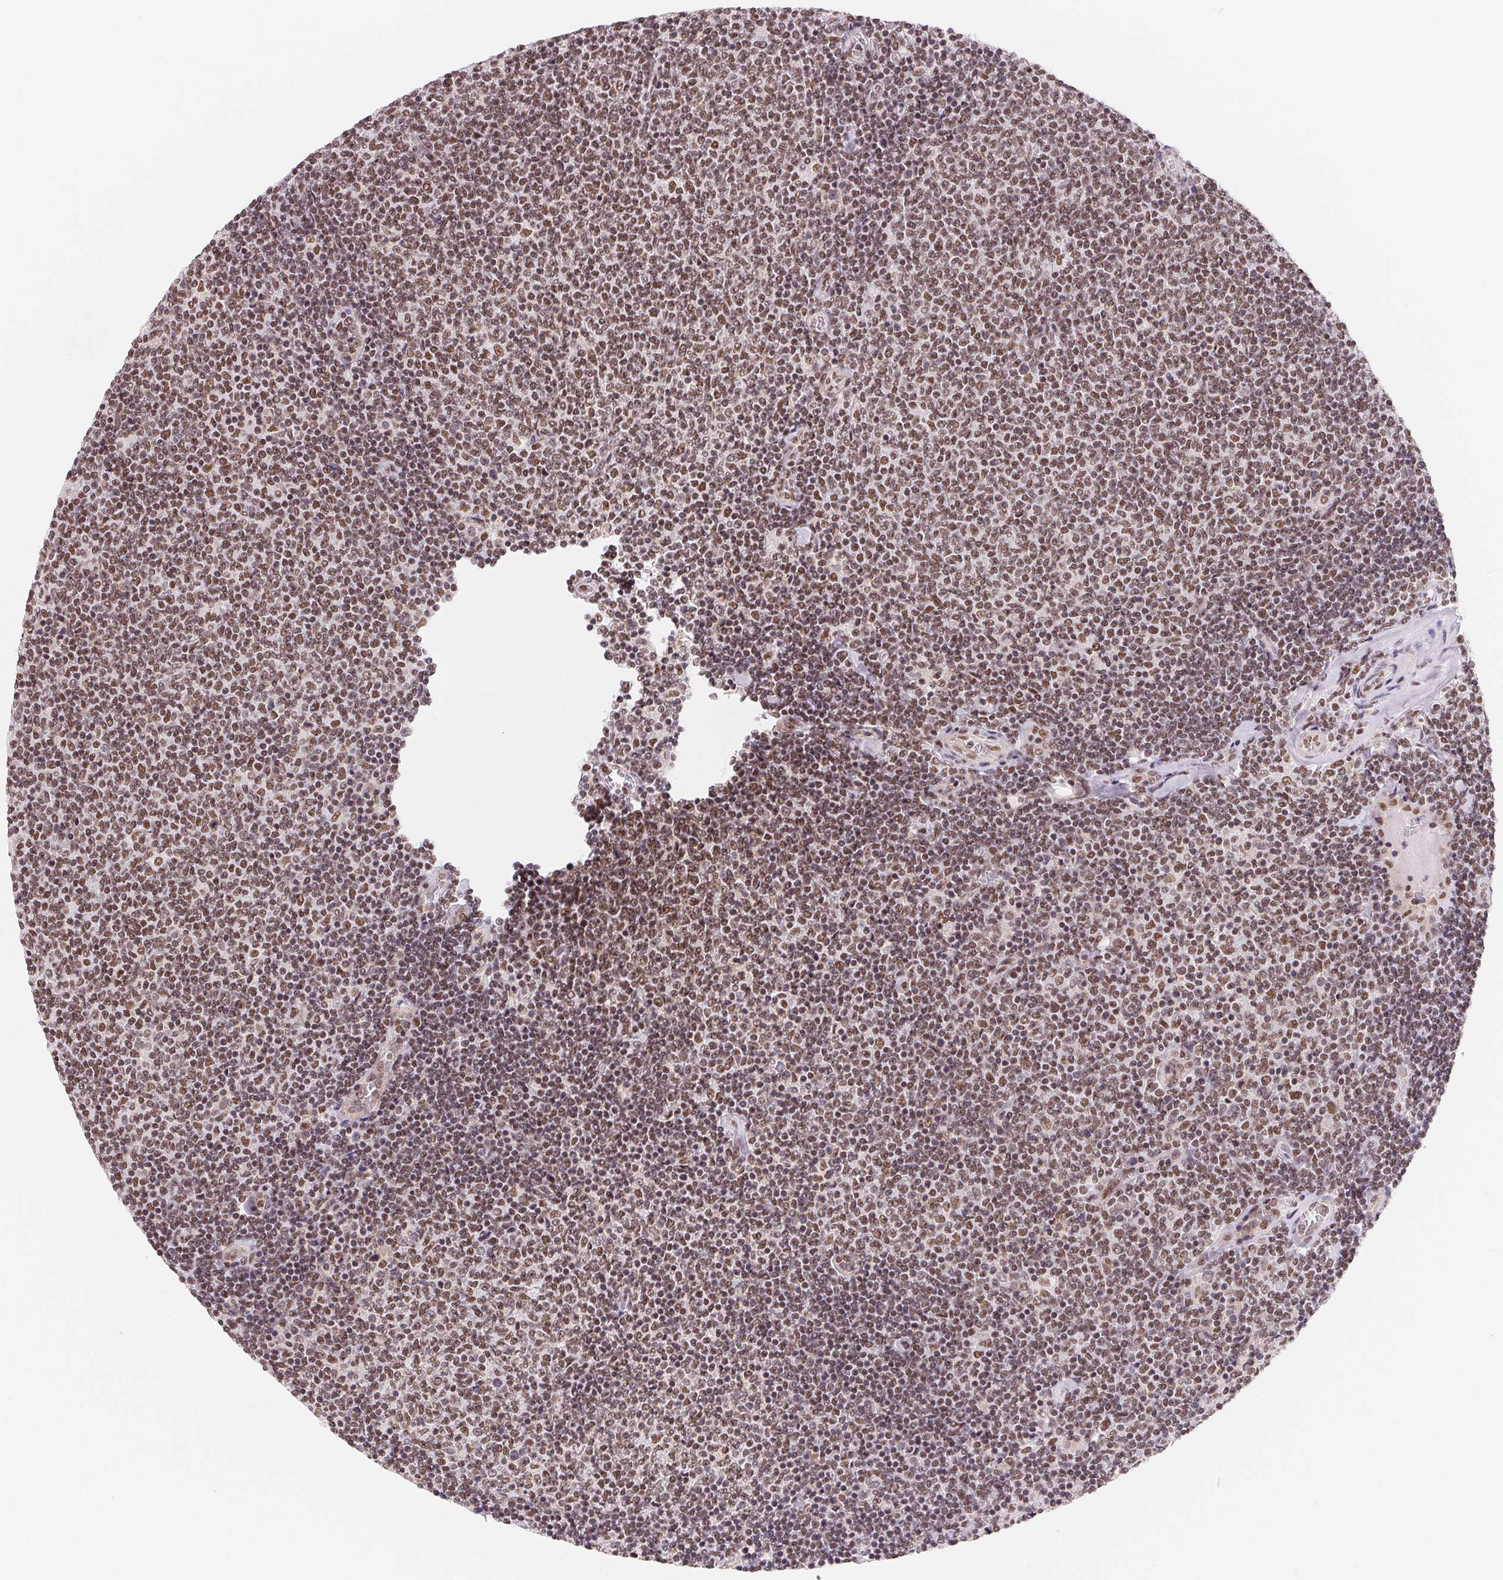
{"staining": {"intensity": "moderate", "quantity": ">75%", "location": "nuclear"}, "tissue": "lymphoma", "cell_type": "Tumor cells", "image_type": "cancer", "snomed": [{"axis": "morphology", "description": "Malignant lymphoma, non-Hodgkin's type, Low grade"}, {"axis": "topography", "description": "Lymph node"}], "caption": "A medium amount of moderate nuclear expression is identified in about >75% of tumor cells in malignant lymphoma, non-Hodgkin's type (low-grade) tissue.", "gene": "TCERG1", "patient": {"sex": "male", "age": 52}}